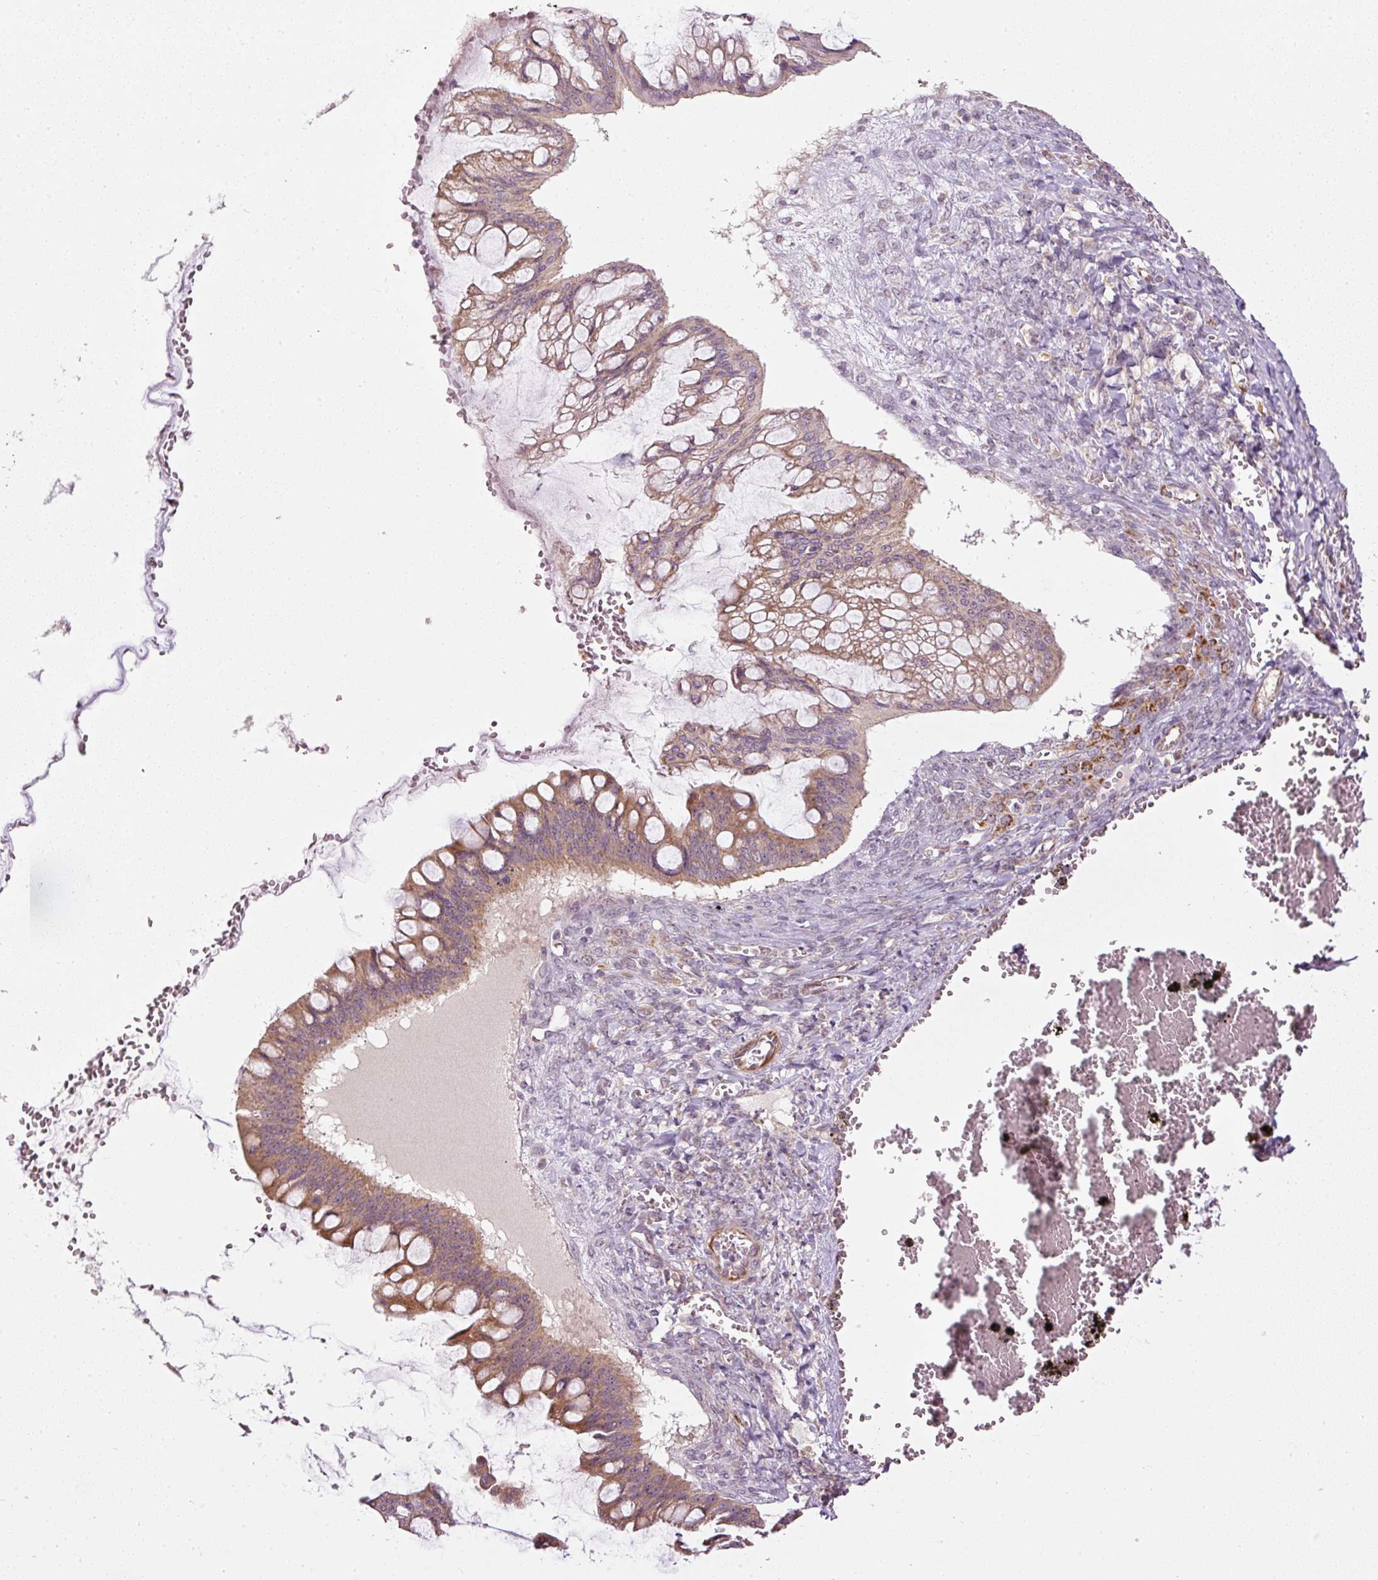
{"staining": {"intensity": "moderate", "quantity": ">75%", "location": "cytoplasmic/membranous"}, "tissue": "ovarian cancer", "cell_type": "Tumor cells", "image_type": "cancer", "snomed": [{"axis": "morphology", "description": "Cystadenocarcinoma, mucinous, NOS"}, {"axis": "topography", "description": "Ovary"}], "caption": "Ovarian mucinous cystadenocarcinoma stained with immunohistochemistry (IHC) shows moderate cytoplasmic/membranous staining in about >75% of tumor cells. (DAB (3,3'-diaminobenzidine) IHC with brightfield microscopy, high magnification).", "gene": "CDC20B", "patient": {"sex": "female", "age": 73}}